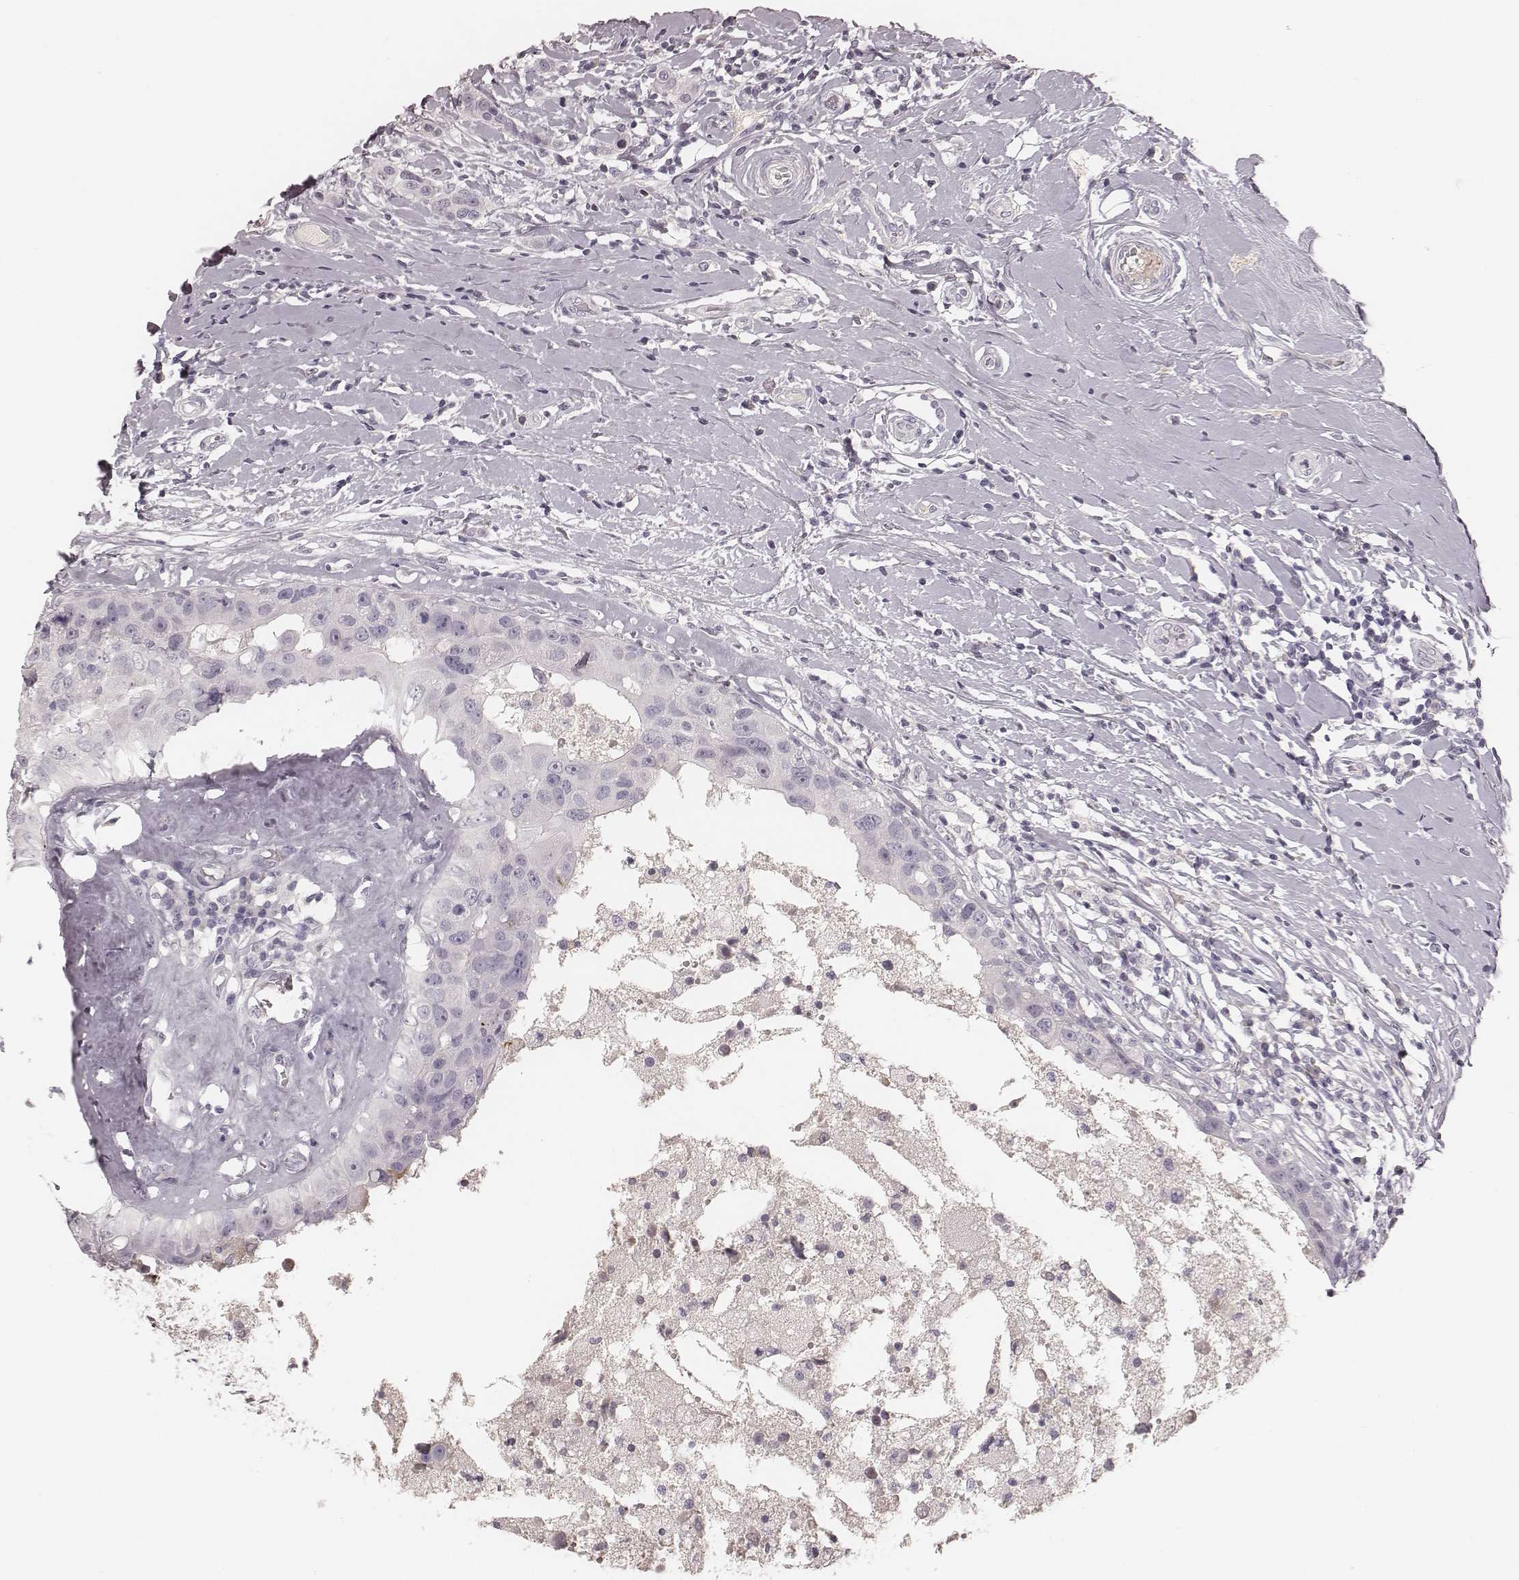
{"staining": {"intensity": "negative", "quantity": "none", "location": "none"}, "tissue": "breast cancer", "cell_type": "Tumor cells", "image_type": "cancer", "snomed": [{"axis": "morphology", "description": "Duct carcinoma"}, {"axis": "topography", "description": "Breast"}], "caption": "High magnification brightfield microscopy of breast intraductal carcinoma stained with DAB (3,3'-diaminobenzidine) (brown) and counterstained with hematoxylin (blue): tumor cells show no significant staining.", "gene": "SMIM24", "patient": {"sex": "female", "age": 27}}